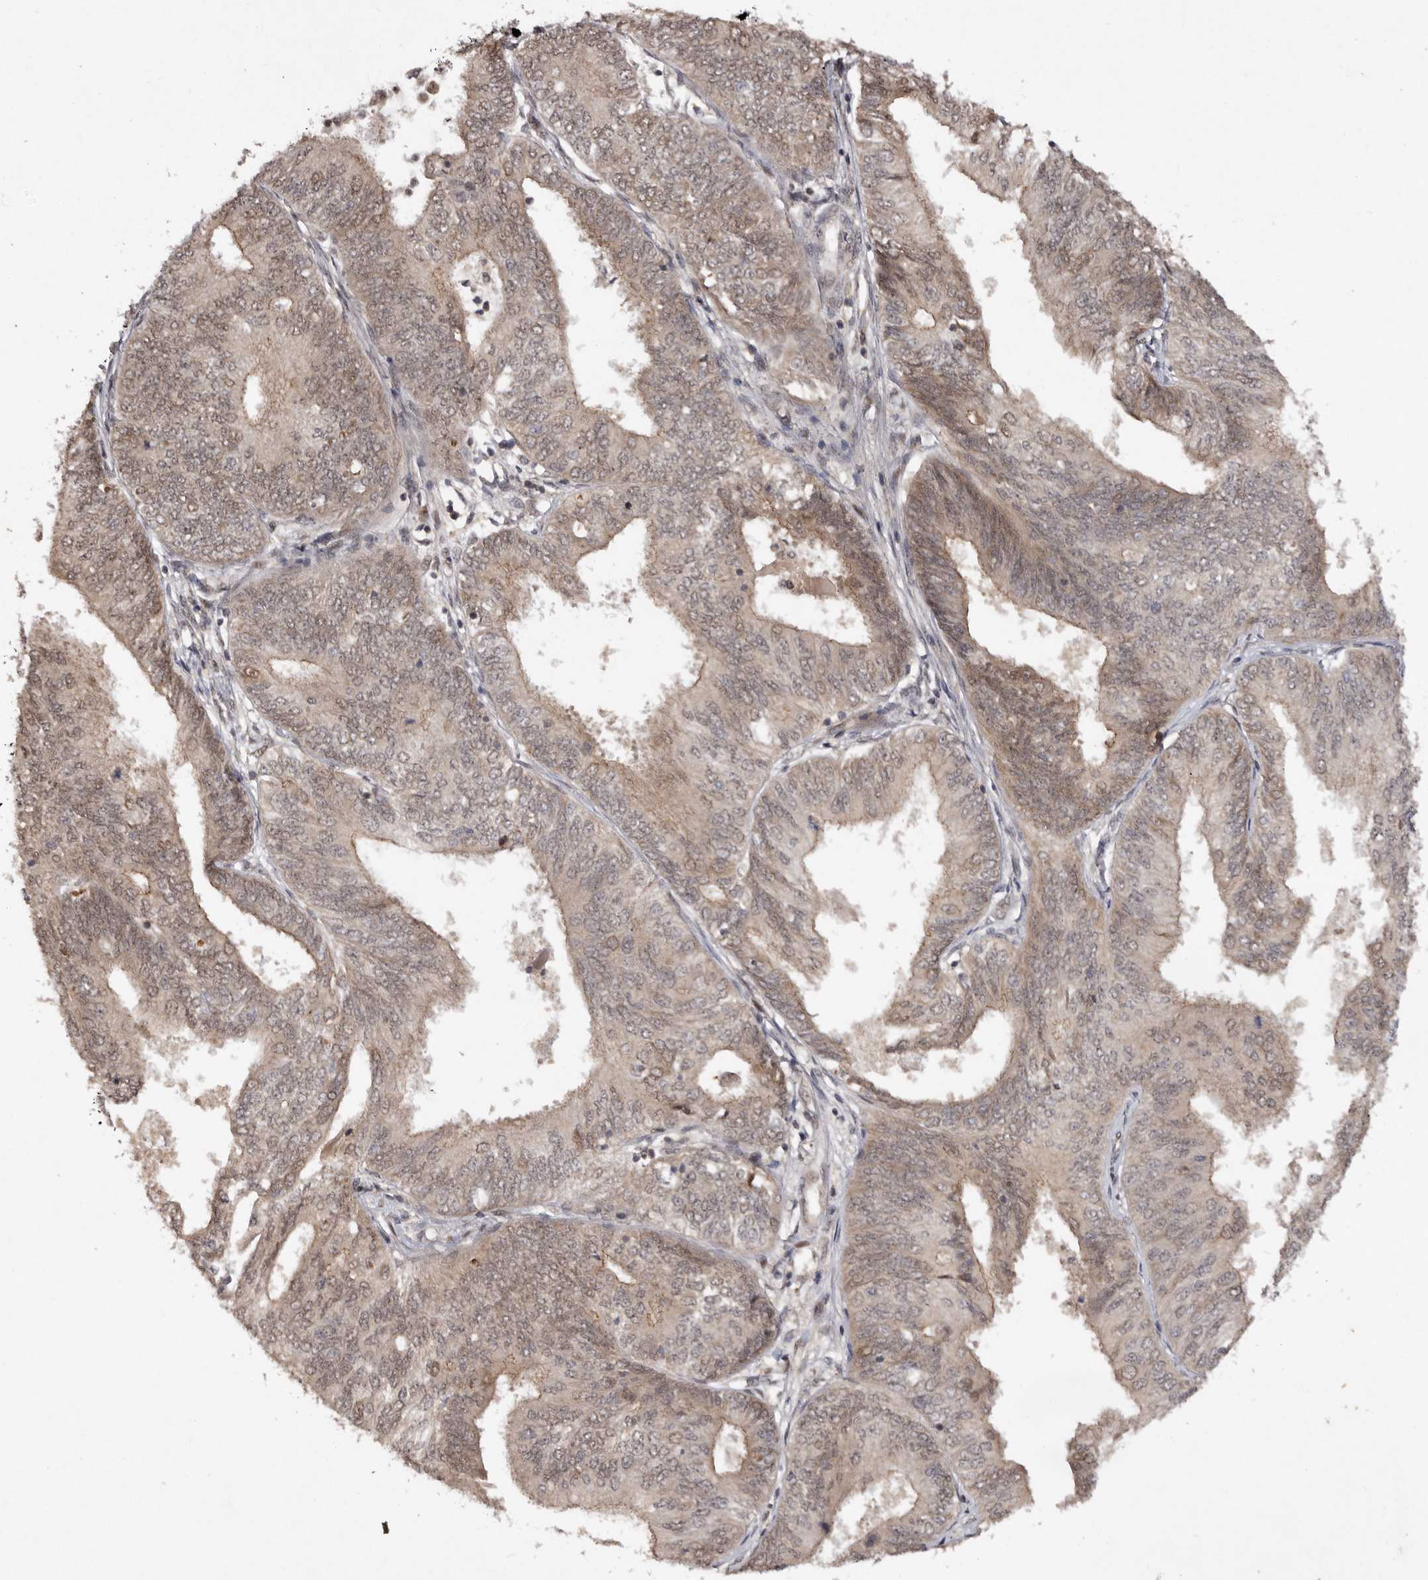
{"staining": {"intensity": "moderate", "quantity": ">75%", "location": "cytoplasmic/membranous,nuclear"}, "tissue": "endometrial cancer", "cell_type": "Tumor cells", "image_type": "cancer", "snomed": [{"axis": "morphology", "description": "Adenocarcinoma, NOS"}, {"axis": "topography", "description": "Endometrium"}], "caption": "Immunohistochemistry (IHC) of endometrial cancer (adenocarcinoma) shows medium levels of moderate cytoplasmic/membranous and nuclear expression in about >75% of tumor cells. Immunohistochemistry stains the protein of interest in brown and the nuclei are stained blue.", "gene": "ABL1", "patient": {"sex": "female", "age": 58}}